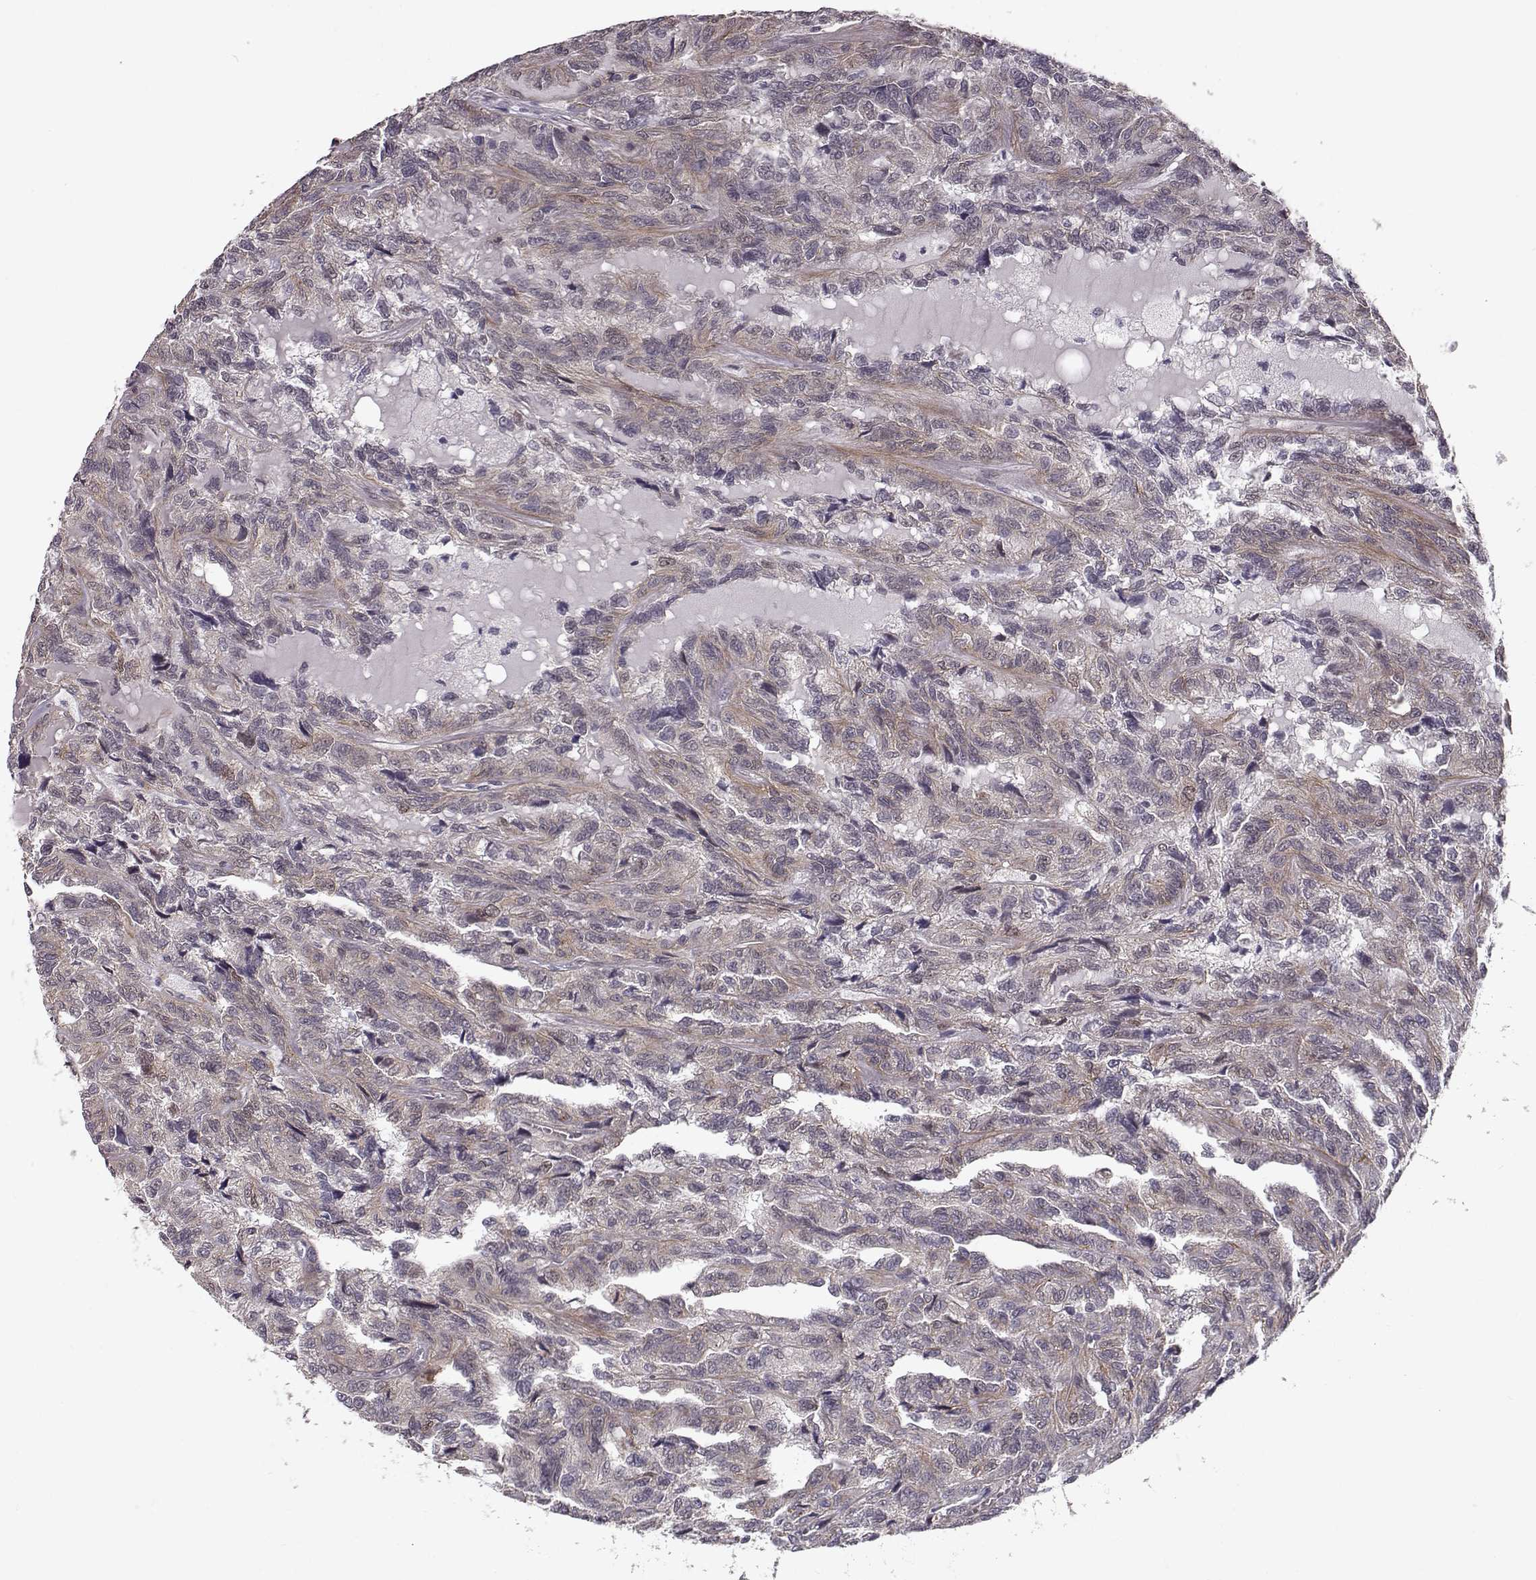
{"staining": {"intensity": "weak", "quantity": ">75%", "location": "cytoplasmic/membranous"}, "tissue": "renal cancer", "cell_type": "Tumor cells", "image_type": "cancer", "snomed": [{"axis": "morphology", "description": "Adenocarcinoma, NOS"}, {"axis": "topography", "description": "Kidney"}], "caption": "IHC staining of renal cancer (adenocarcinoma), which displays low levels of weak cytoplasmic/membranous positivity in about >75% of tumor cells indicating weak cytoplasmic/membranous protein staining. The staining was performed using DAB (3,3'-diaminobenzidine) (brown) for protein detection and nuclei were counterstained in hematoxylin (blue).", "gene": "RANBP1", "patient": {"sex": "male", "age": 79}}